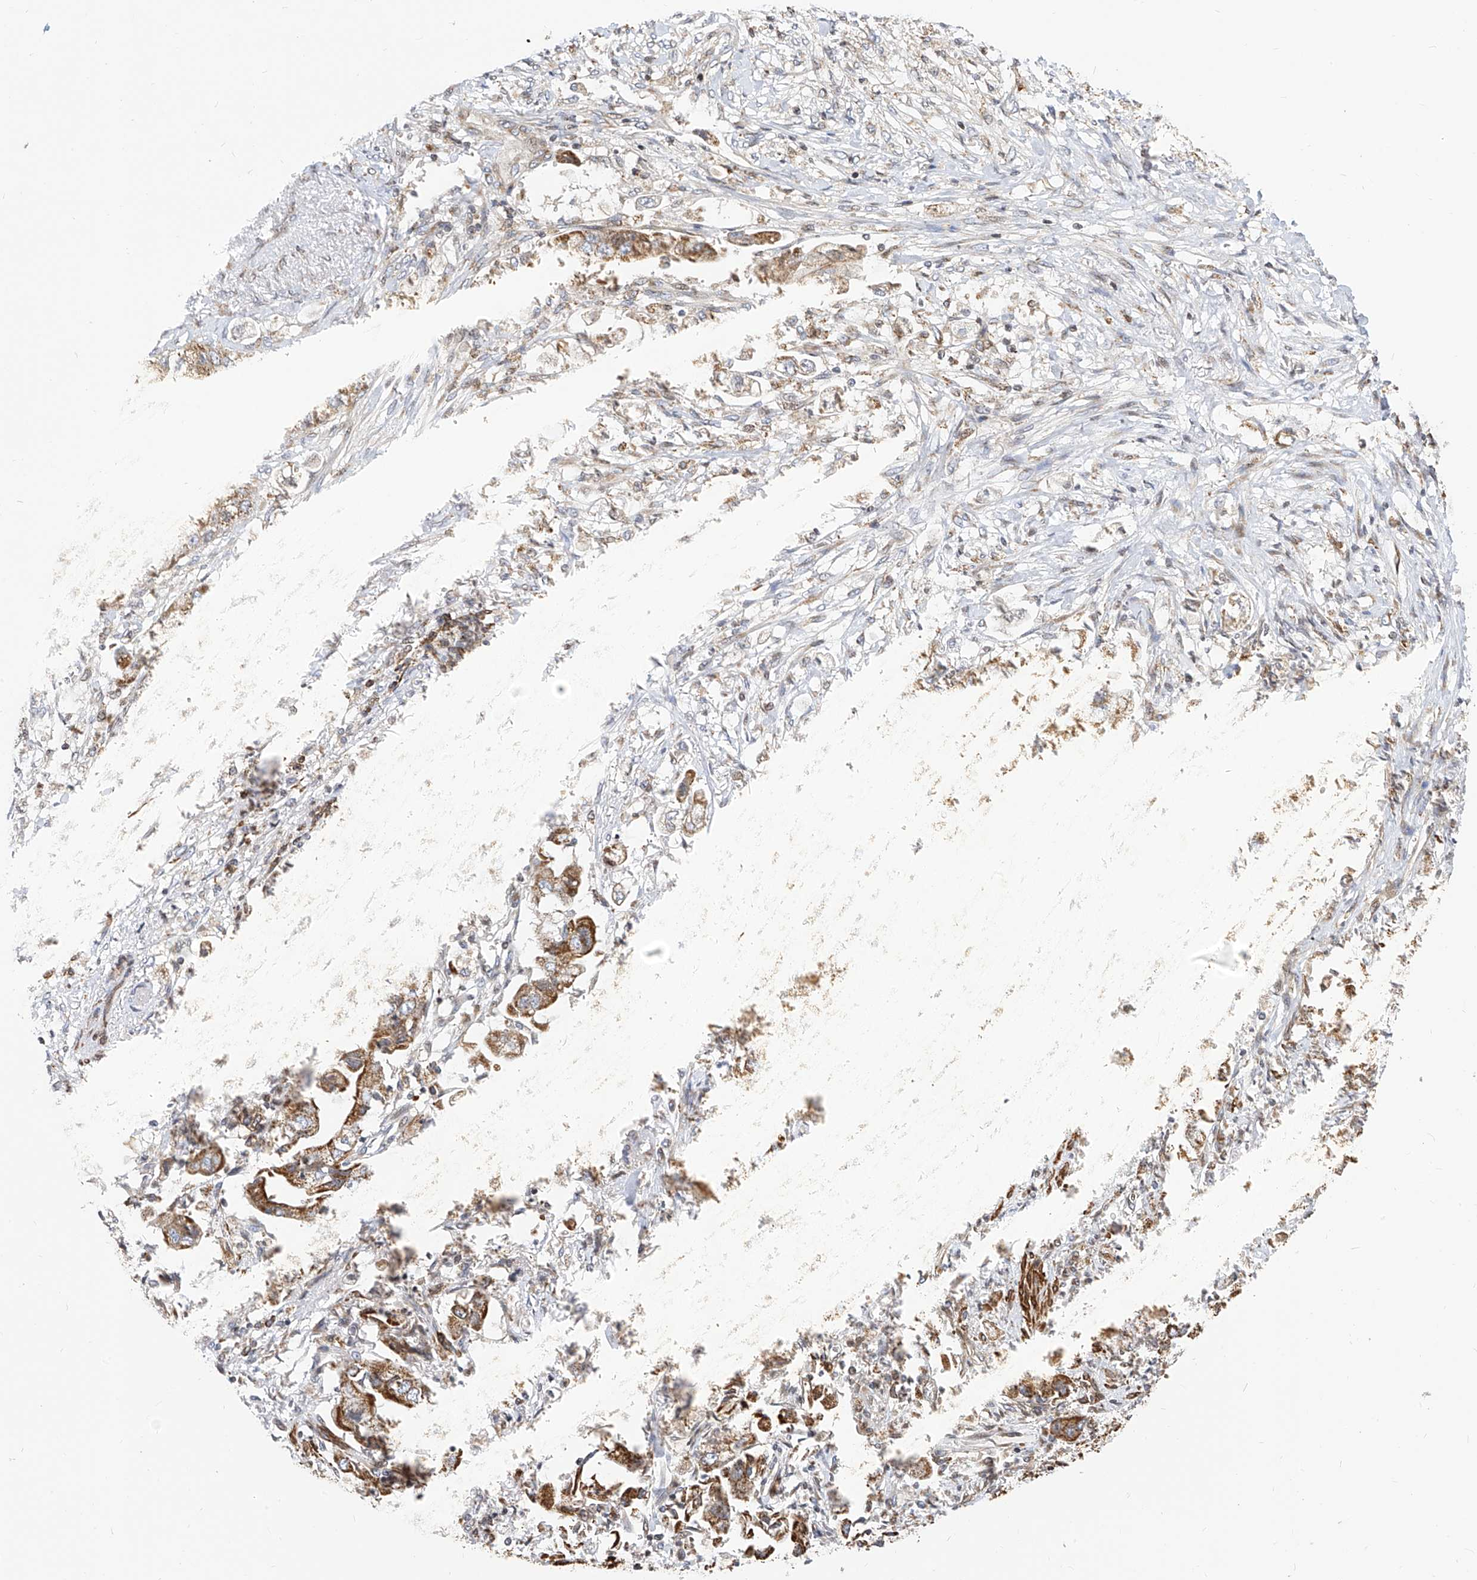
{"staining": {"intensity": "moderate", "quantity": ">75%", "location": "cytoplasmic/membranous"}, "tissue": "stomach cancer", "cell_type": "Tumor cells", "image_type": "cancer", "snomed": [{"axis": "morphology", "description": "Adenocarcinoma, NOS"}, {"axis": "topography", "description": "Stomach"}], "caption": "Human stomach cancer (adenocarcinoma) stained with a brown dye displays moderate cytoplasmic/membranous positive expression in about >75% of tumor cells.", "gene": "TTLL8", "patient": {"sex": "male", "age": 62}}